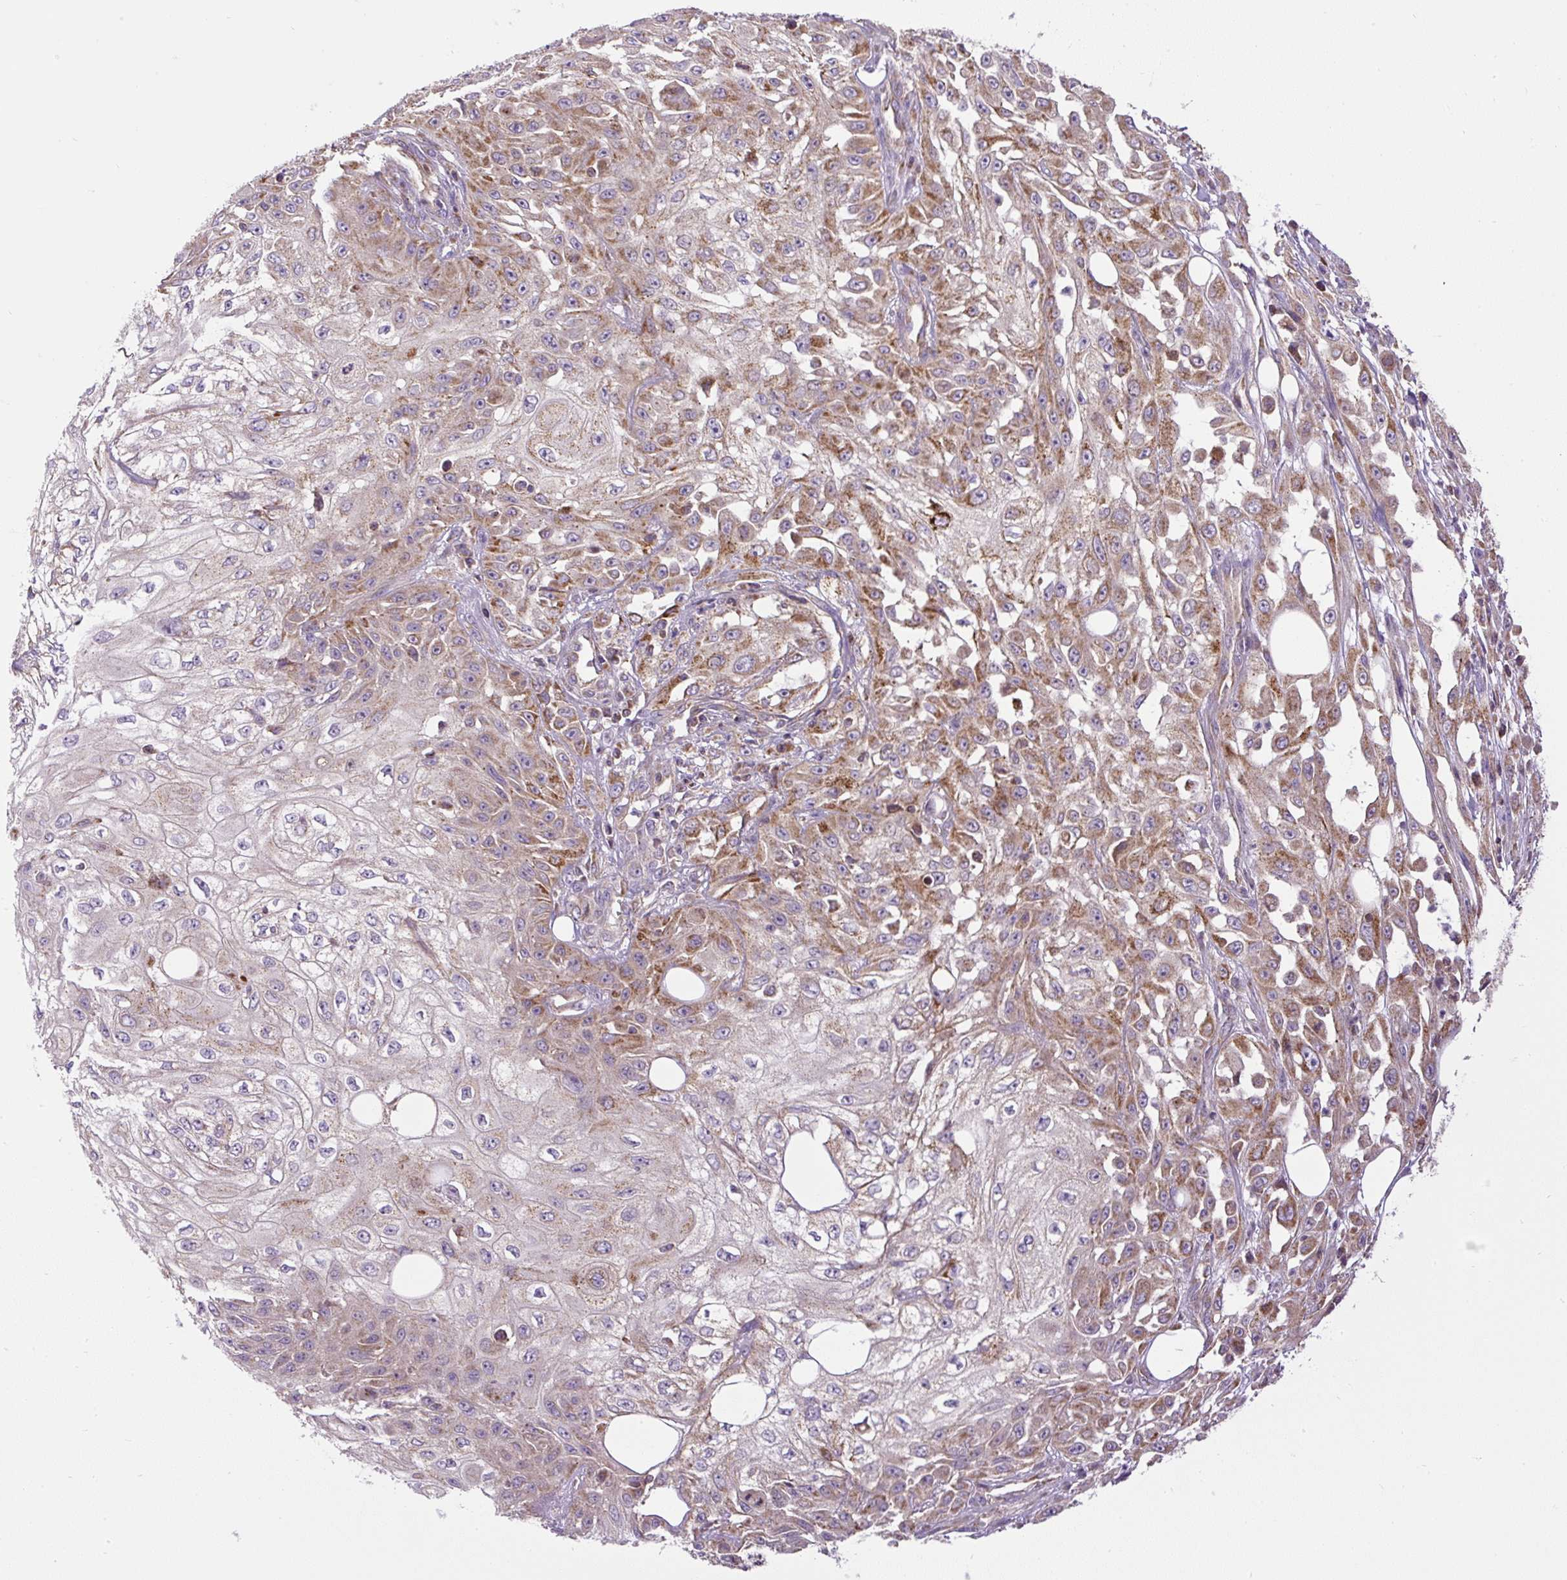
{"staining": {"intensity": "moderate", "quantity": "25%-75%", "location": "cytoplasmic/membranous"}, "tissue": "skin cancer", "cell_type": "Tumor cells", "image_type": "cancer", "snomed": [{"axis": "morphology", "description": "Squamous cell carcinoma, NOS"}, {"axis": "morphology", "description": "Squamous cell carcinoma, metastatic, NOS"}, {"axis": "topography", "description": "Skin"}, {"axis": "topography", "description": "Lymph node"}], "caption": "There is medium levels of moderate cytoplasmic/membranous positivity in tumor cells of skin cancer, as demonstrated by immunohistochemical staining (brown color).", "gene": "ZNF547", "patient": {"sex": "male", "age": 75}}